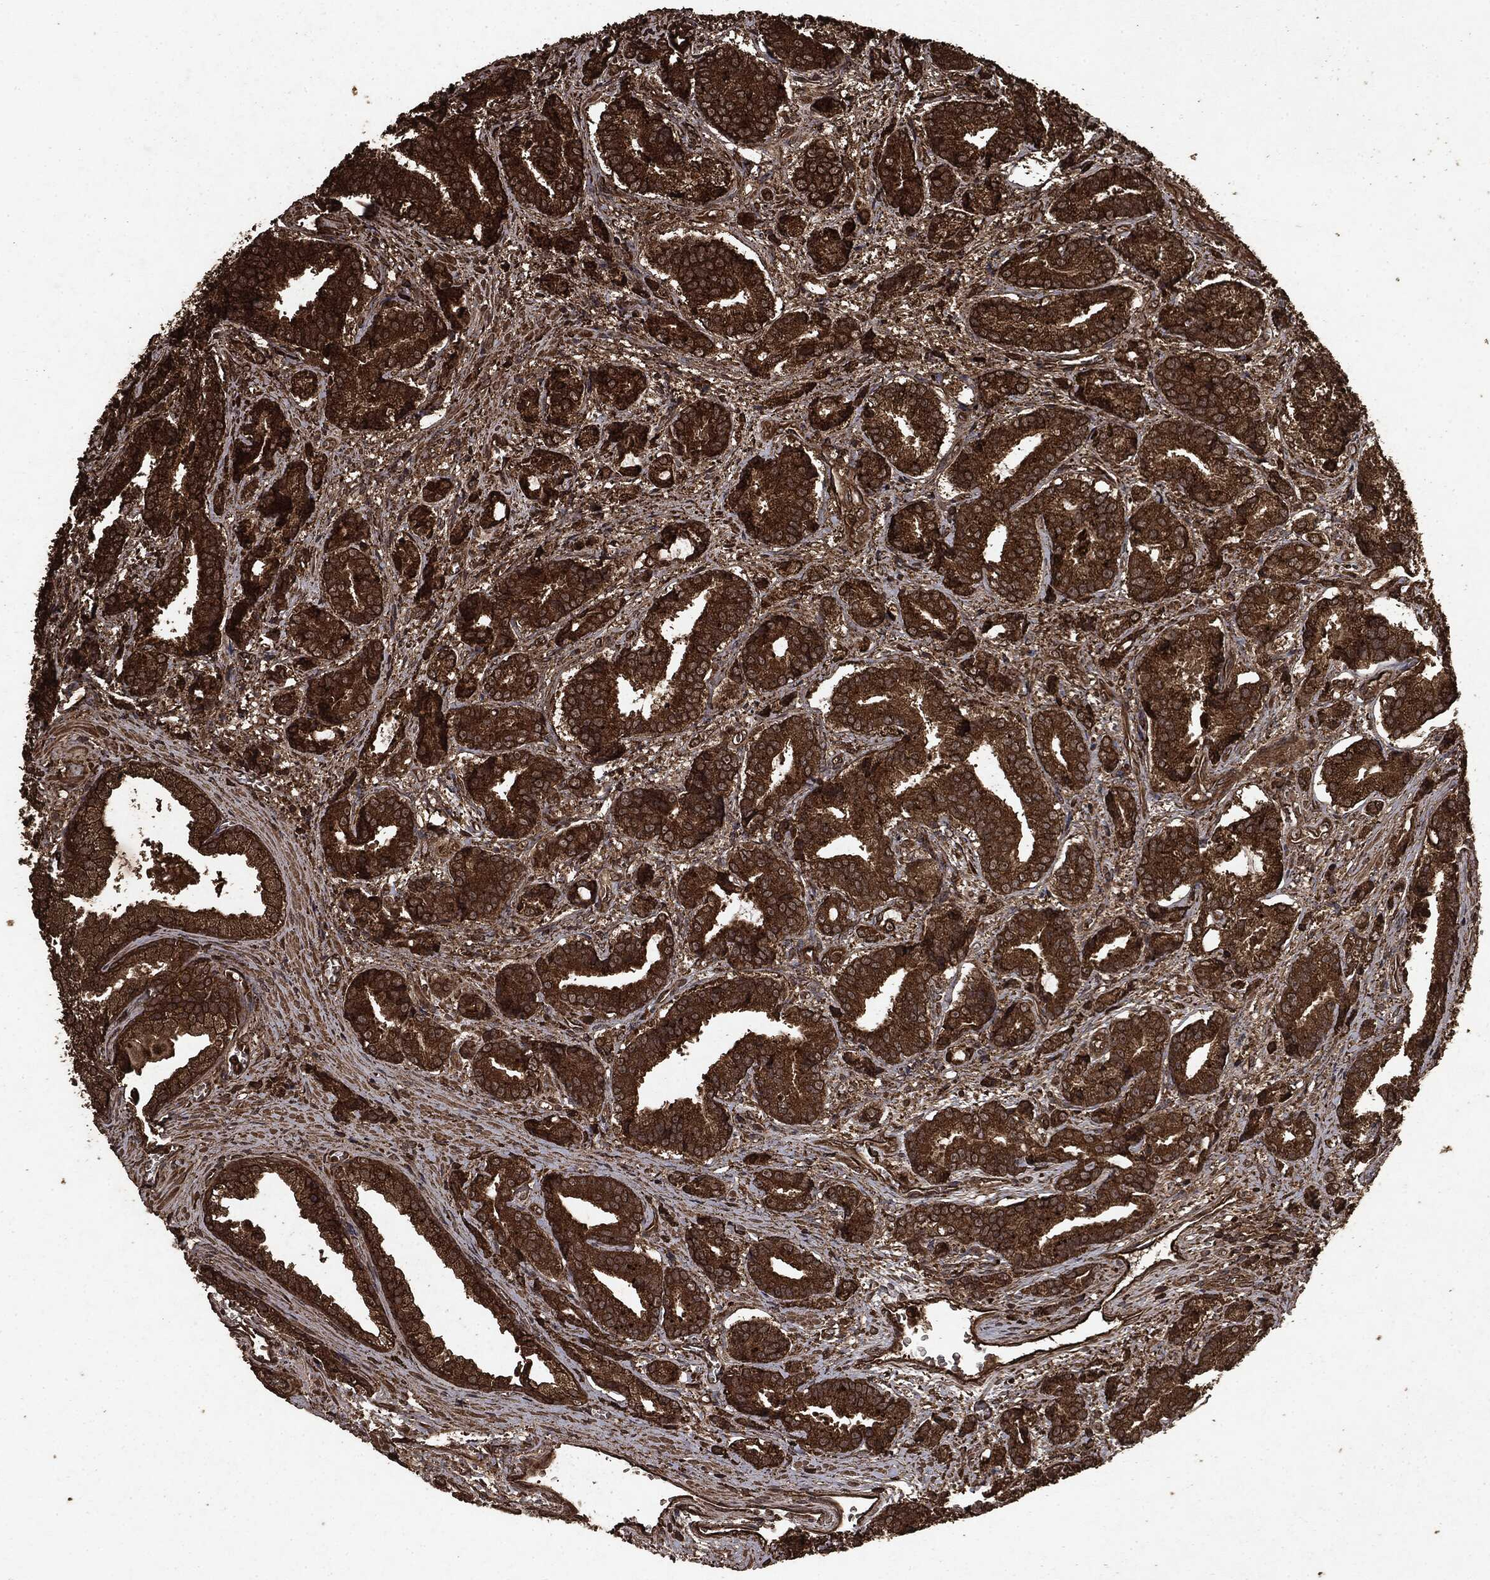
{"staining": {"intensity": "strong", "quantity": ">75%", "location": "cytoplasmic/membranous"}, "tissue": "prostate cancer", "cell_type": "Tumor cells", "image_type": "cancer", "snomed": [{"axis": "morphology", "description": "Adenocarcinoma, High grade"}, {"axis": "topography", "description": "Prostate and seminal vesicle, NOS"}], "caption": "Strong cytoplasmic/membranous positivity for a protein is seen in about >75% of tumor cells of high-grade adenocarcinoma (prostate) using immunohistochemistry.", "gene": "ARAF", "patient": {"sex": "male", "age": 61}}